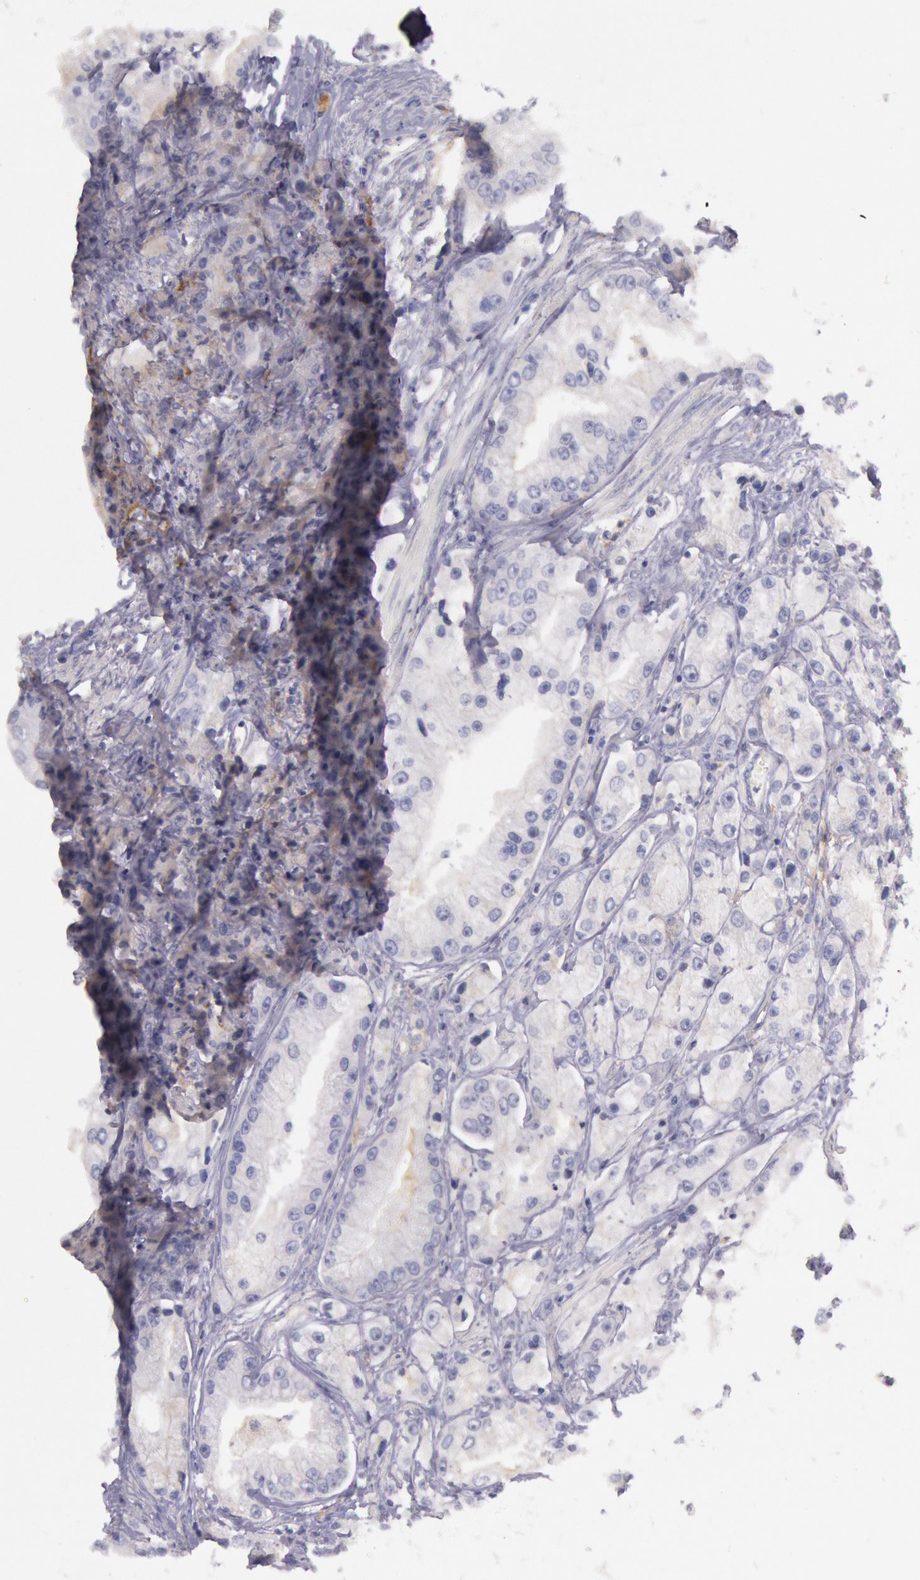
{"staining": {"intensity": "weak", "quantity": ">75%", "location": "cytoplasmic/membranous"}, "tissue": "prostate cancer", "cell_type": "Tumor cells", "image_type": "cancer", "snomed": [{"axis": "morphology", "description": "Adenocarcinoma, Medium grade"}, {"axis": "topography", "description": "Prostate"}], "caption": "A brown stain shows weak cytoplasmic/membranous positivity of a protein in human prostate medium-grade adenocarcinoma tumor cells.", "gene": "MYO5A", "patient": {"sex": "male", "age": 72}}